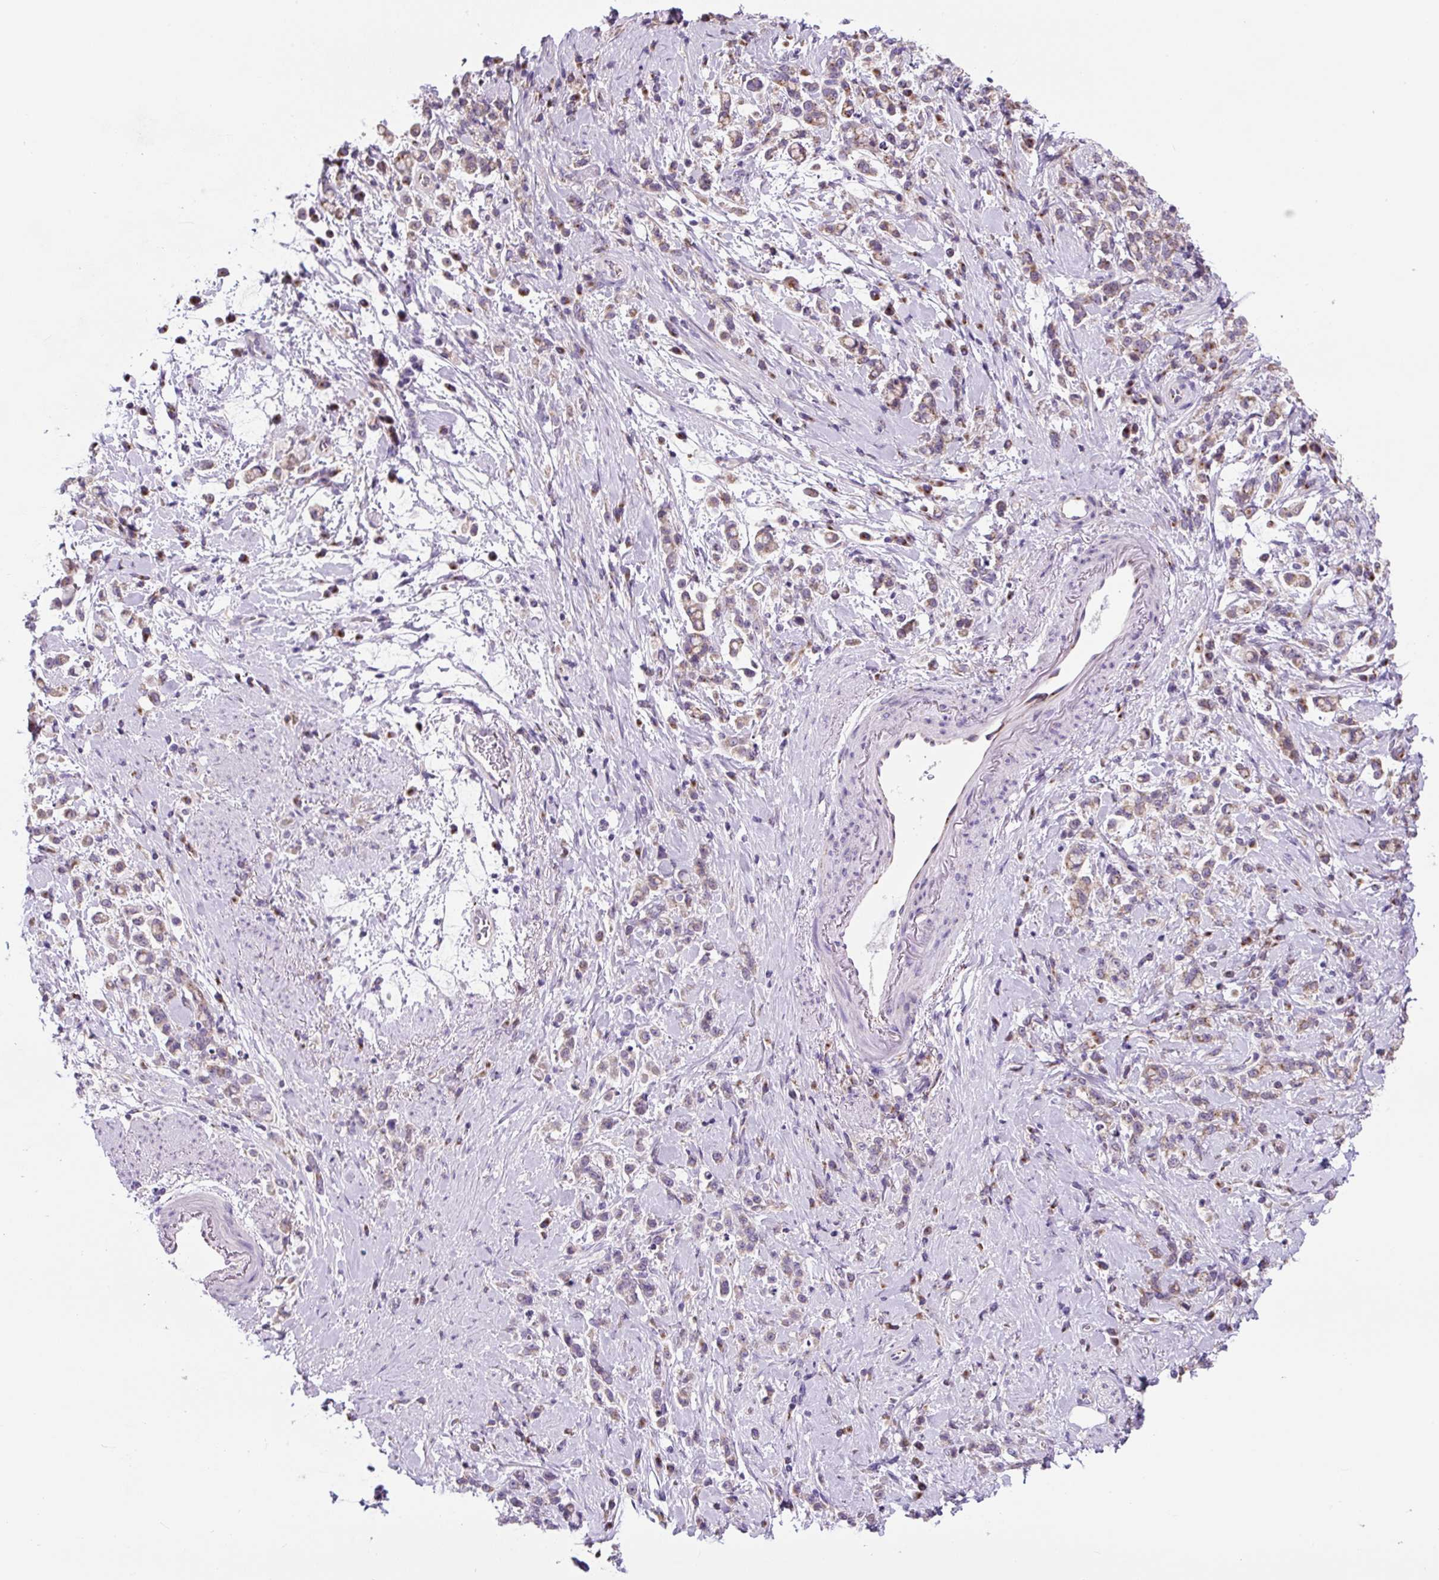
{"staining": {"intensity": "moderate", "quantity": ">75%", "location": "cytoplasmic/membranous"}, "tissue": "stomach cancer", "cell_type": "Tumor cells", "image_type": "cancer", "snomed": [{"axis": "morphology", "description": "Adenocarcinoma, NOS"}, {"axis": "topography", "description": "Stomach"}], "caption": "DAB immunohistochemical staining of stomach cancer (adenocarcinoma) displays moderate cytoplasmic/membranous protein expression in approximately >75% of tumor cells.", "gene": "GORASP1", "patient": {"sex": "female", "age": 60}}